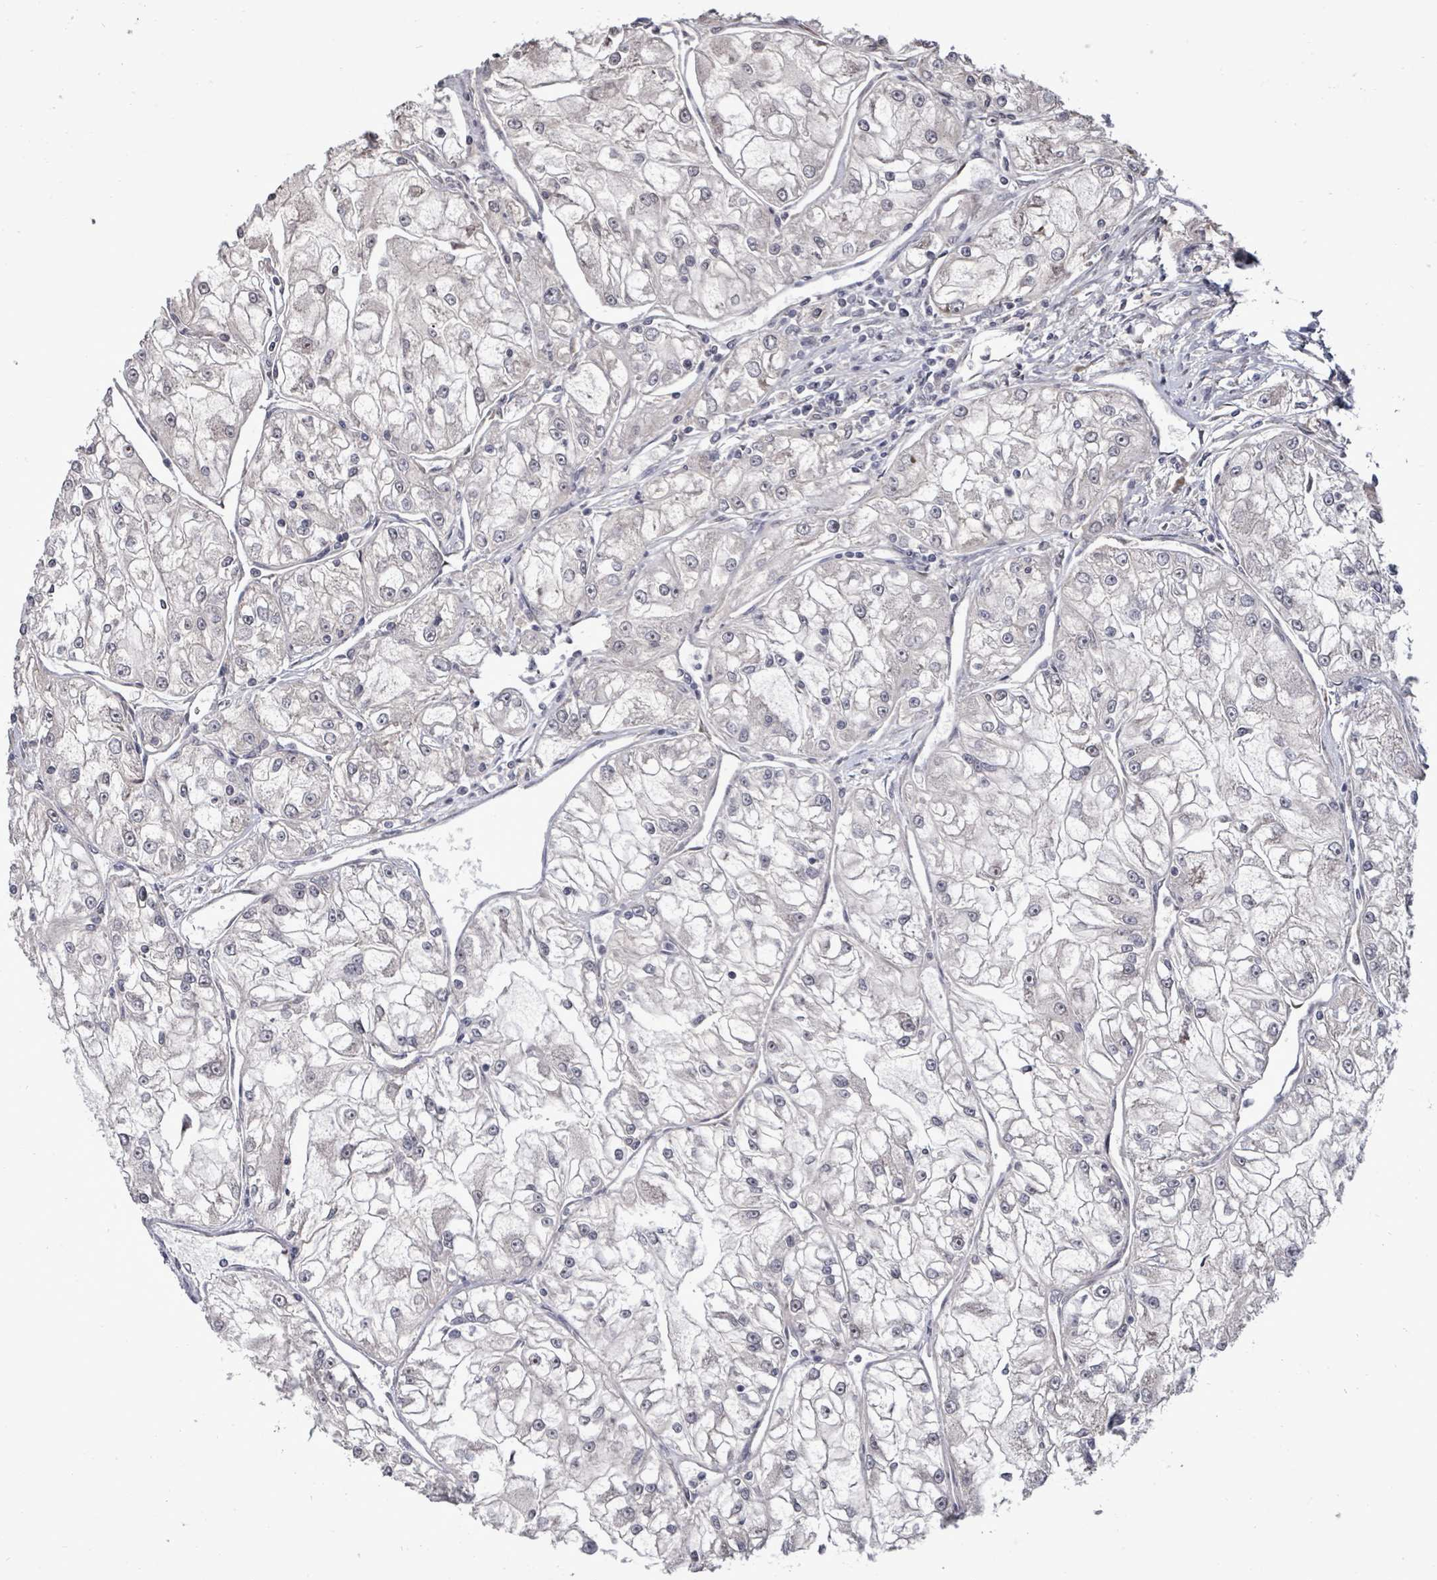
{"staining": {"intensity": "negative", "quantity": "none", "location": "none"}, "tissue": "renal cancer", "cell_type": "Tumor cells", "image_type": "cancer", "snomed": [{"axis": "morphology", "description": "Adenocarcinoma, NOS"}, {"axis": "topography", "description": "Kidney"}], "caption": "Renal cancer was stained to show a protein in brown. There is no significant staining in tumor cells.", "gene": "POMGNT2", "patient": {"sex": "female", "age": 72}}